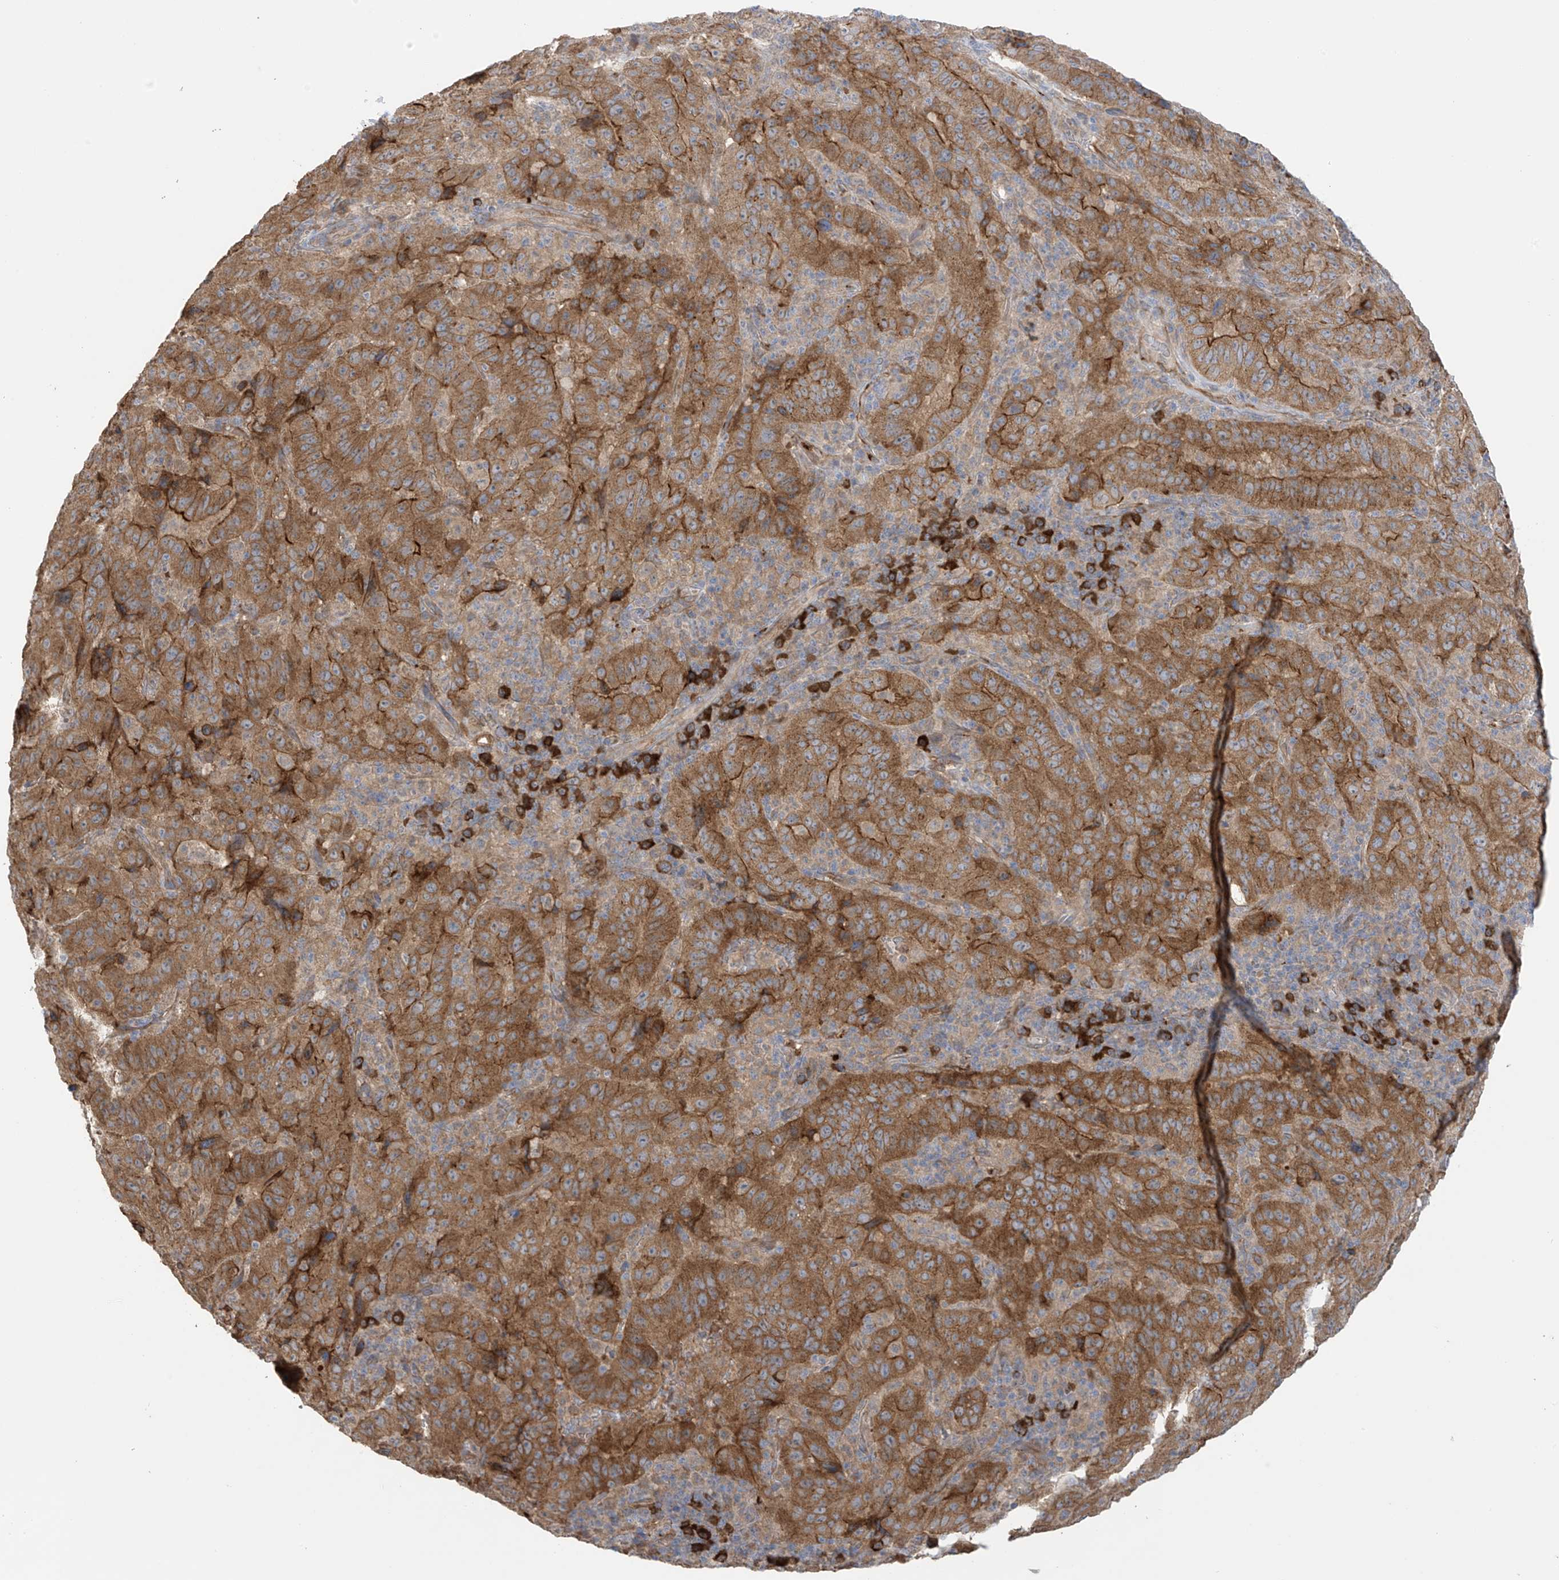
{"staining": {"intensity": "moderate", "quantity": ">75%", "location": "cytoplasmic/membranous"}, "tissue": "pancreatic cancer", "cell_type": "Tumor cells", "image_type": "cancer", "snomed": [{"axis": "morphology", "description": "Adenocarcinoma, NOS"}, {"axis": "topography", "description": "Pancreas"}], "caption": "Immunohistochemistry histopathology image of neoplastic tissue: human adenocarcinoma (pancreatic) stained using immunohistochemistry (IHC) exhibits medium levels of moderate protein expression localized specifically in the cytoplasmic/membranous of tumor cells, appearing as a cytoplasmic/membranous brown color.", "gene": "KIAA1522", "patient": {"sex": "male", "age": 63}}